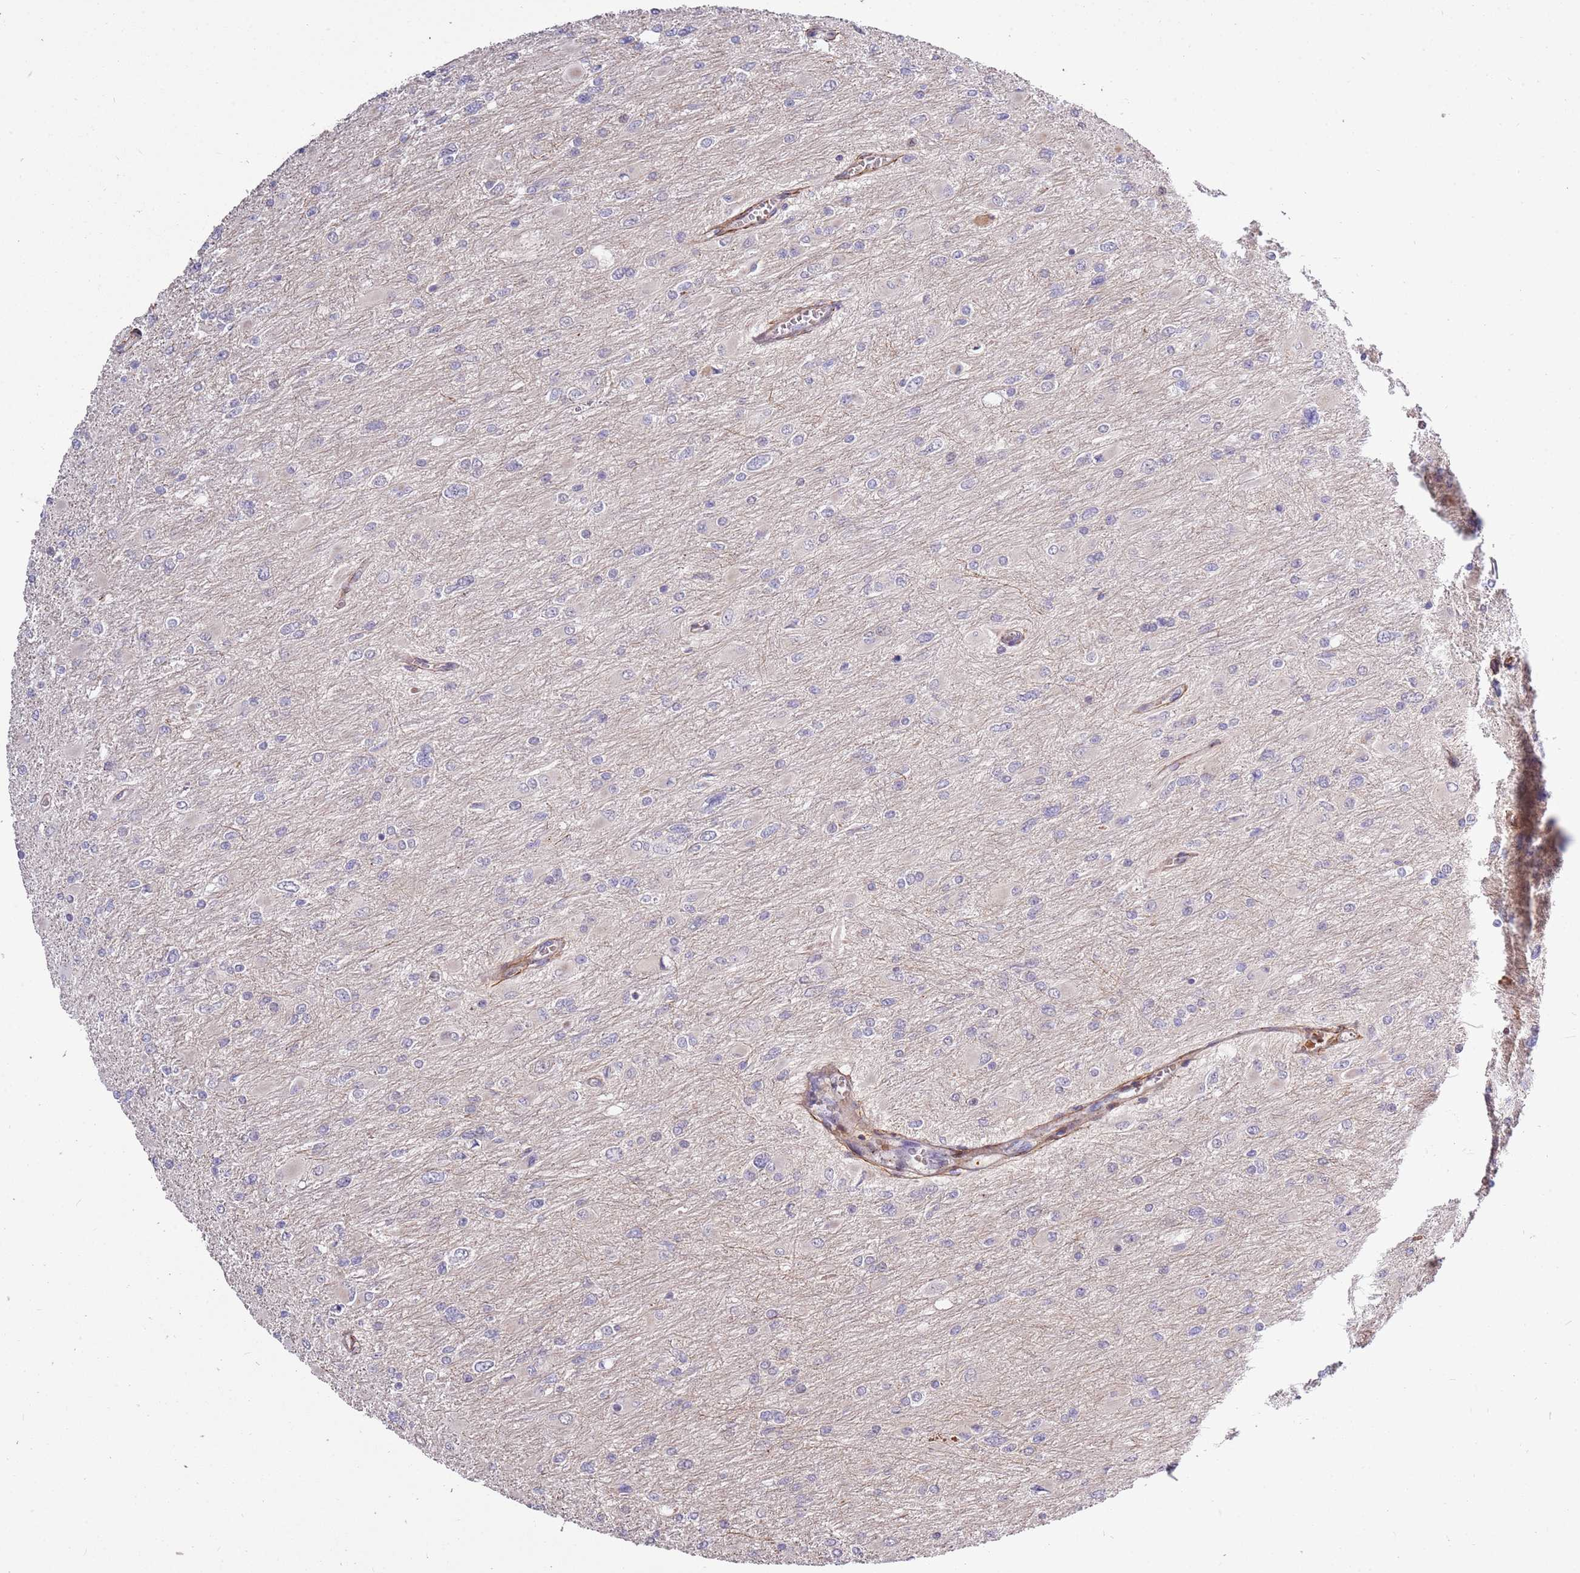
{"staining": {"intensity": "negative", "quantity": "none", "location": "none"}, "tissue": "glioma", "cell_type": "Tumor cells", "image_type": "cancer", "snomed": [{"axis": "morphology", "description": "Glioma, malignant, High grade"}, {"axis": "topography", "description": "Cerebral cortex"}], "caption": "A photomicrograph of human malignant glioma (high-grade) is negative for staining in tumor cells. (Stains: DAB (3,3'-diaminobenzidine) immunohistochemistry (IHC) with hematoxylin counter stain, Microscopy: brightfield microscopy at high magnification).", "gene": "RHBDL1", "patient": {"sex": "female", "age": 36}}